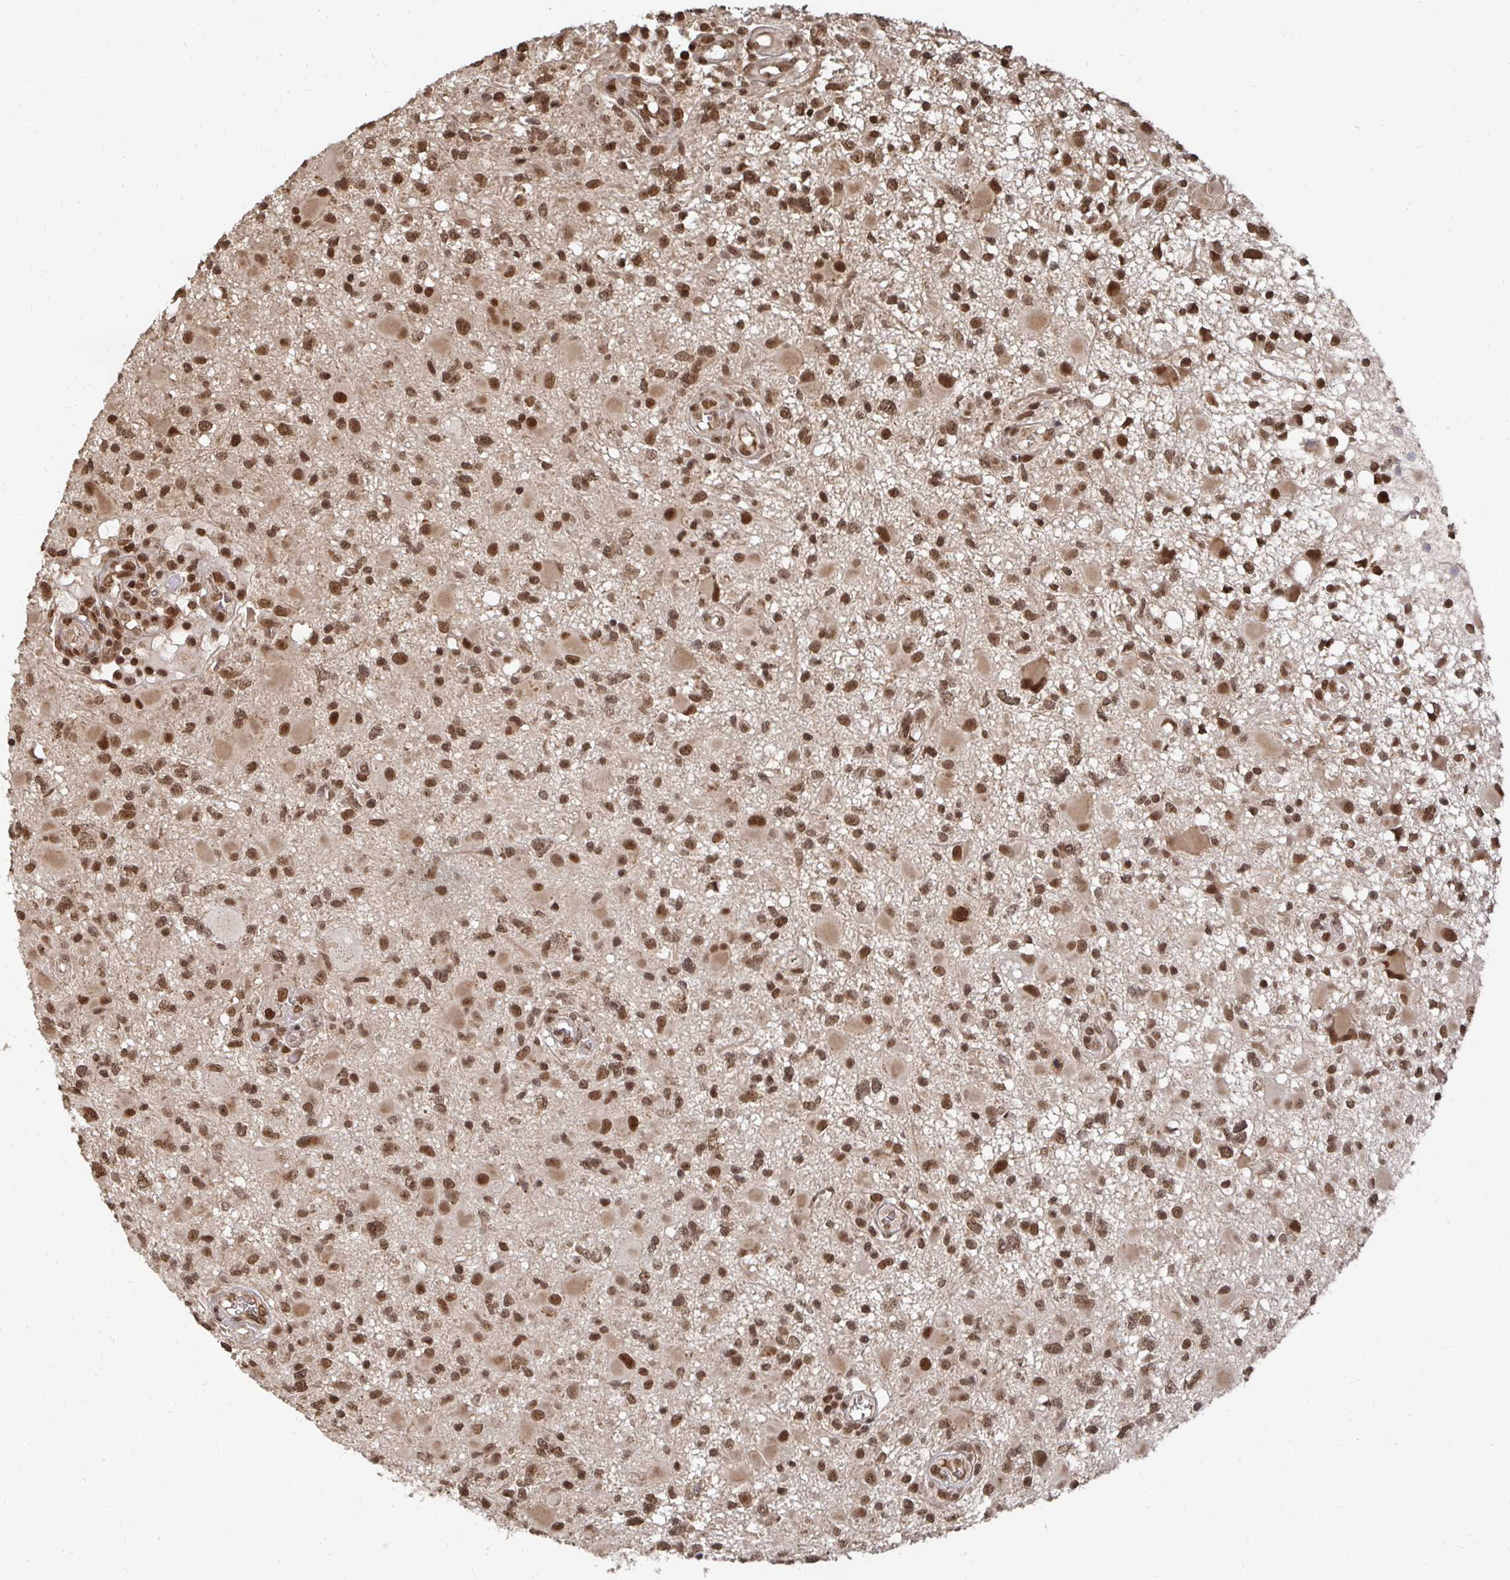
{"staining": {"intensity": "moderate", "quantity": ">75%", "location": "nuclear"}, "tissue": "glioma", "cell_type": "Tumor cells", "image_type": "cancer", "snomed": [{"axis": "morphology", "description": "Glioma, malignant, High grade"}, {"axis": "topography", "description": "Brain"}], "caption": "Glioma tissue reveals moderate nuclear staining in approximately >75% of tumor cells", "gene": "GTF3C6", "patient": {"sex": "male", "age": 54}}